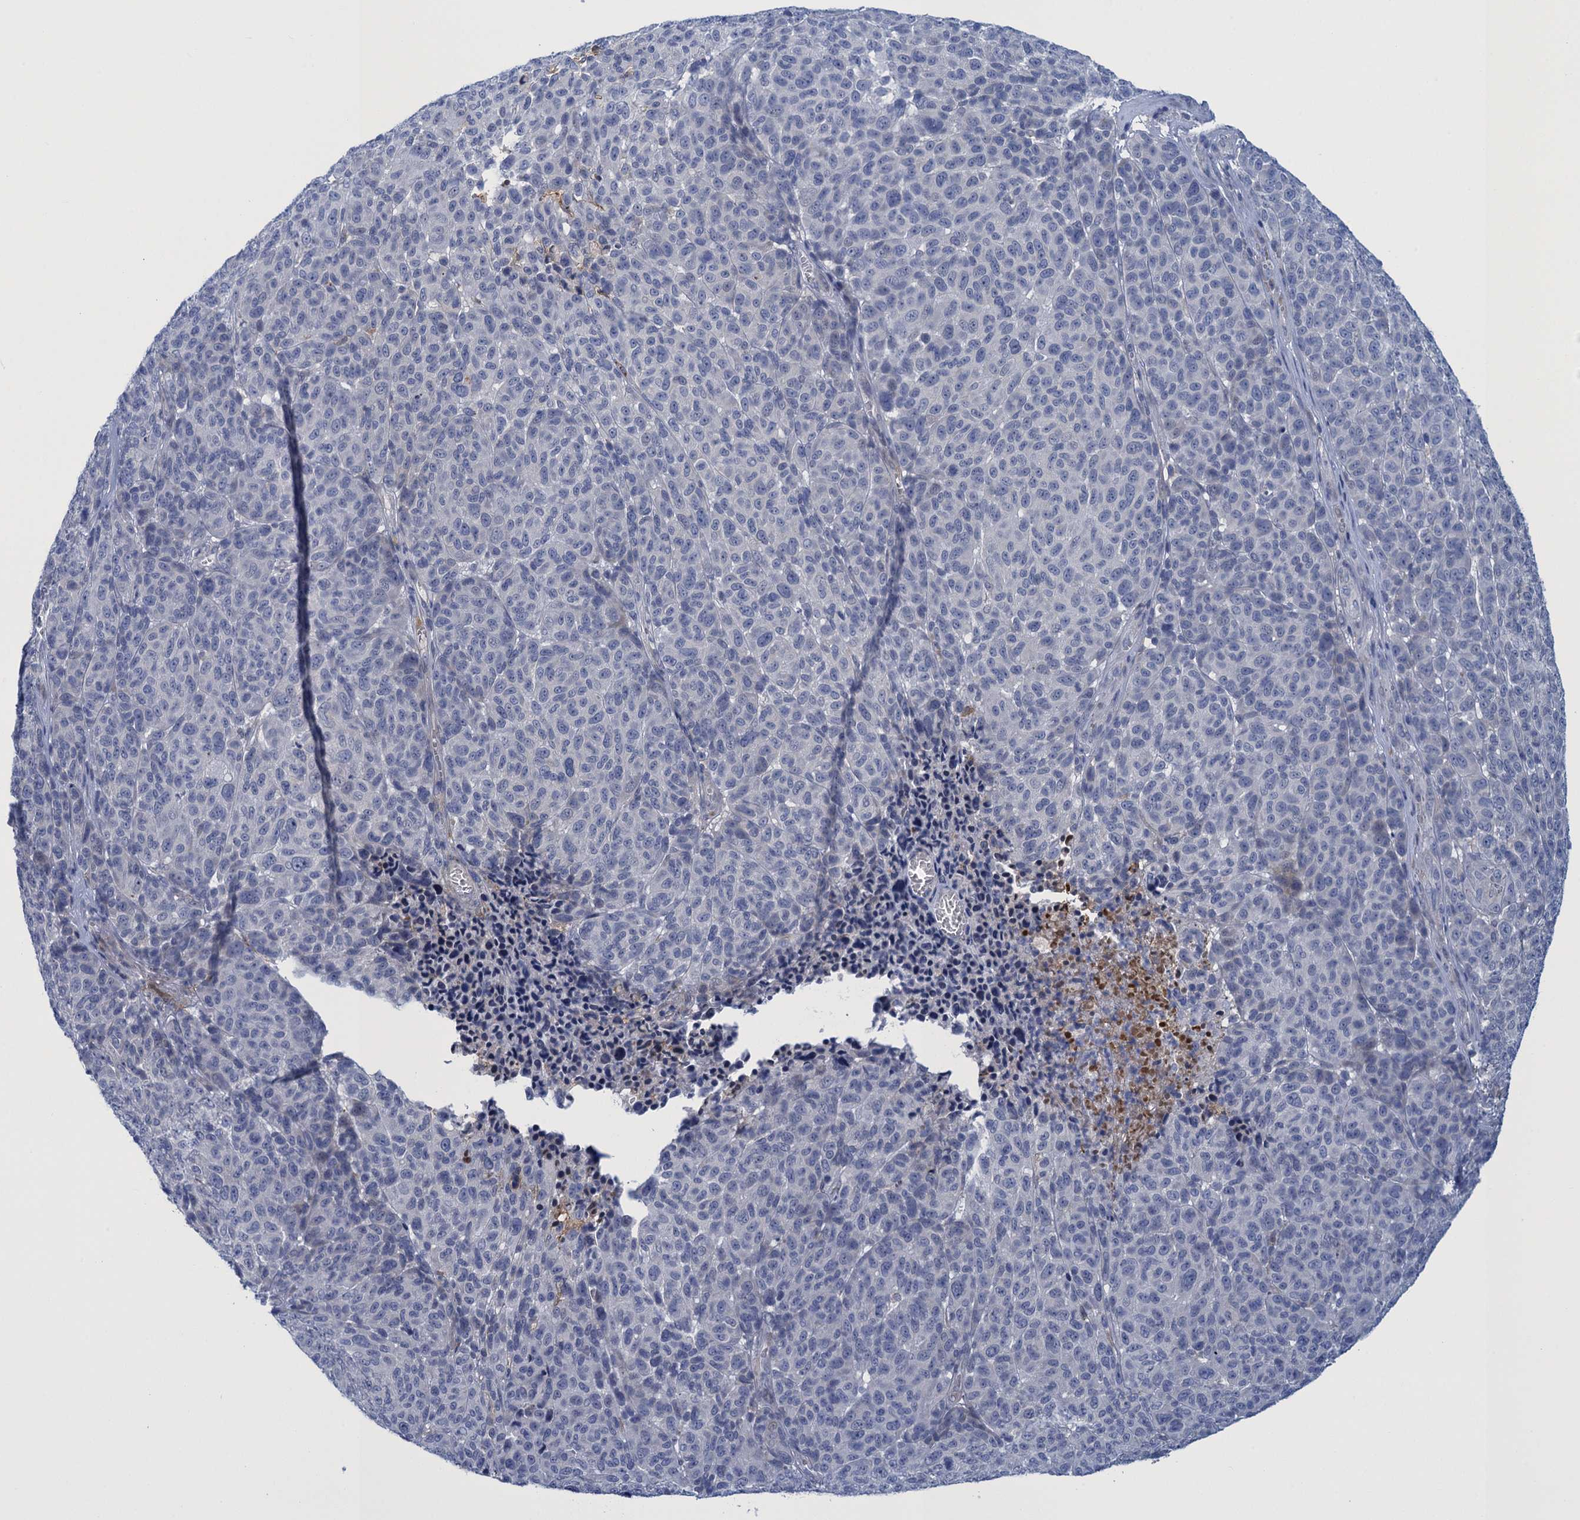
{"staining": {"intensity": "negative", "quantity": "none", "location": "none"}, "tissue": "melanoma", "cell_type": "Tumor cells", "image_type": "cancer", "snomed": [{"axis": "morphology", "description": "Malignant melanoma, NOS"}, {"axis": "topography", "description": "Skin"}], "caption": "A photomicrograph of melanoma stained for a protein demonstrates no brown staining in tumor cells.", "gene": "SCEL", "patient": {"sex": "male", "age": 49}}